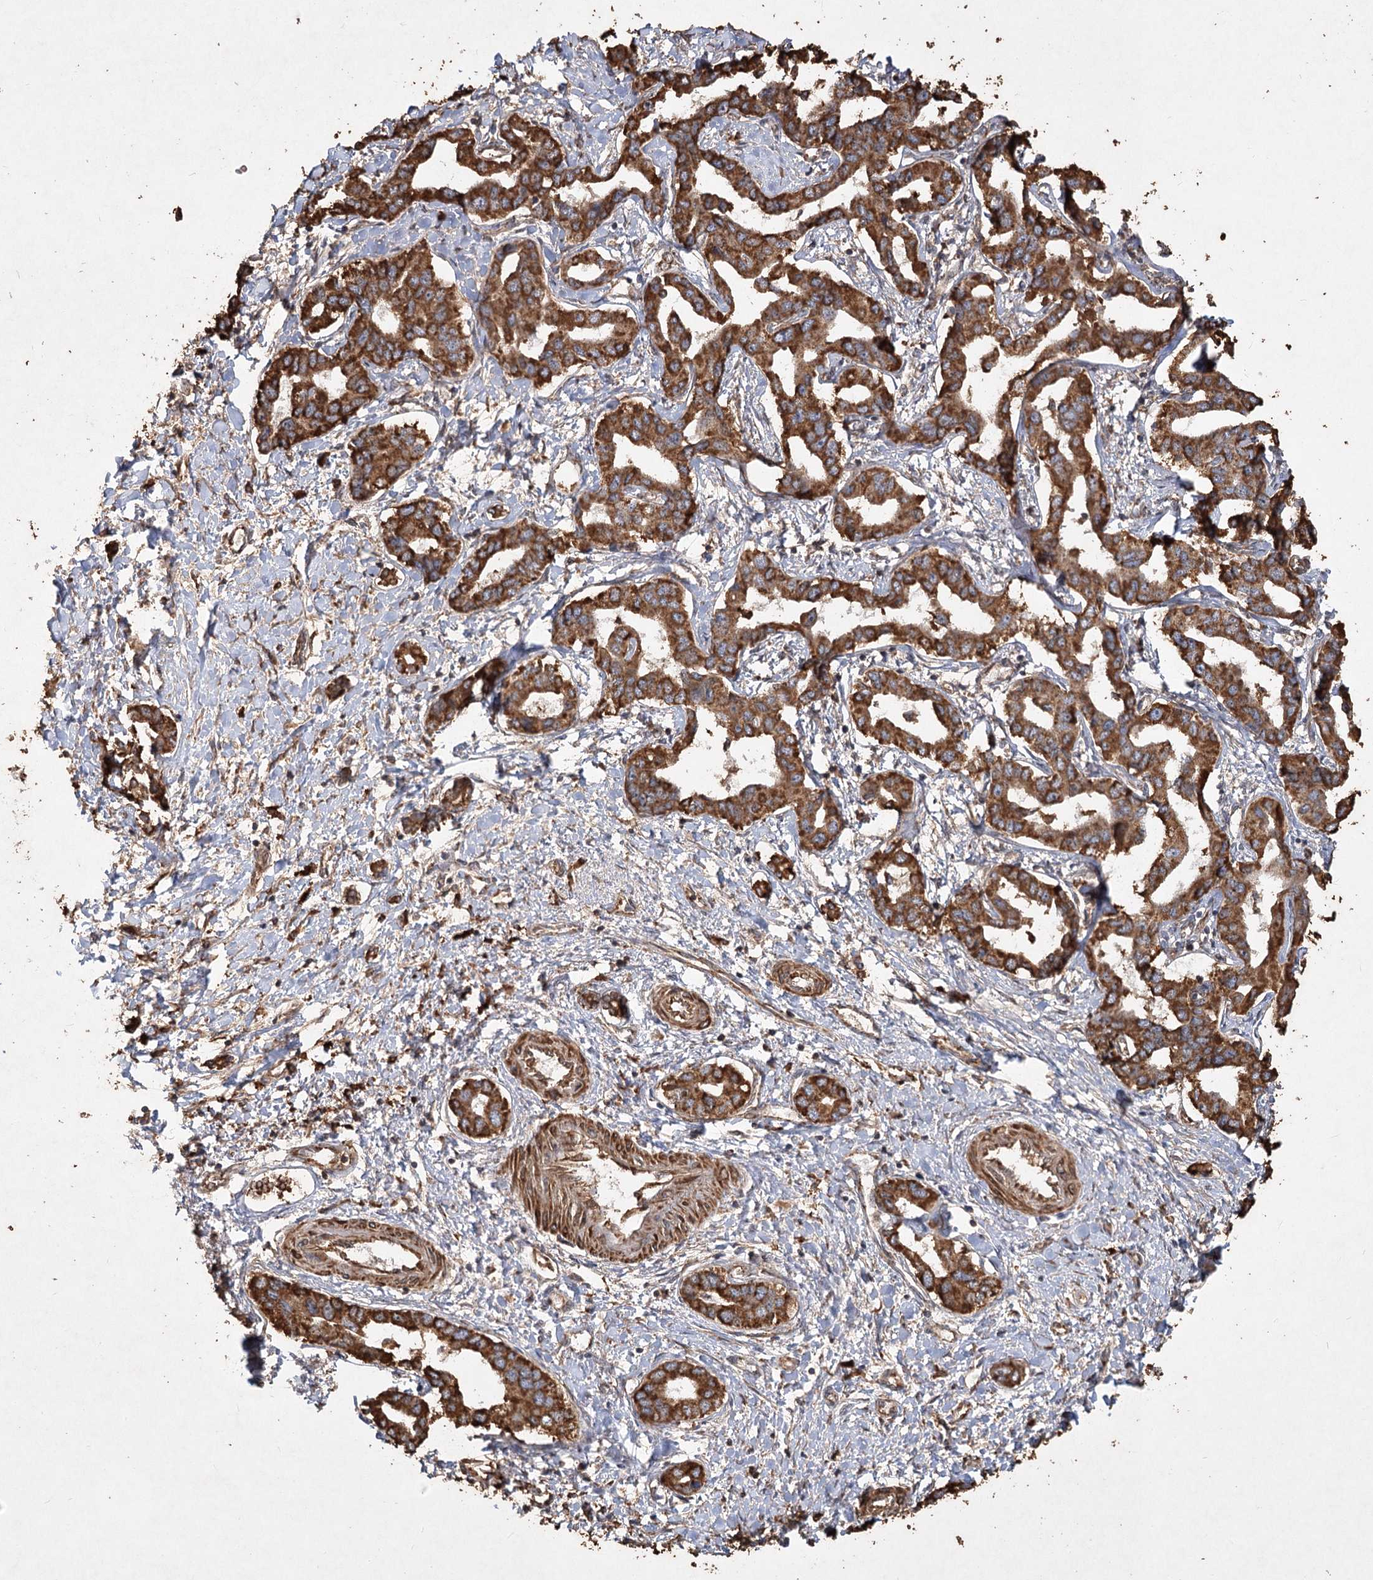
{"staining": {"intensity": "strong", "quantity": ">75%", "location": "cytoplasmic/membranous"}, "tissue": "liver cancer", "cell_type": "Tumor cells", "image_type": "cancer", "snomed": [{"axis": "morphology", "description": "Cholangiocarcinoma"}, {"axis": "topography", "description": "Liver"}], "caption": "Liver cancer (cholangiocarcinoma) stained for a protein (brown) exhibits strong cytoplasmic/membranous positive expression in approximately >75% of tumor cells.", "gene": "PIK3C2A", "patient": {"sex": "male", "age": 59}}